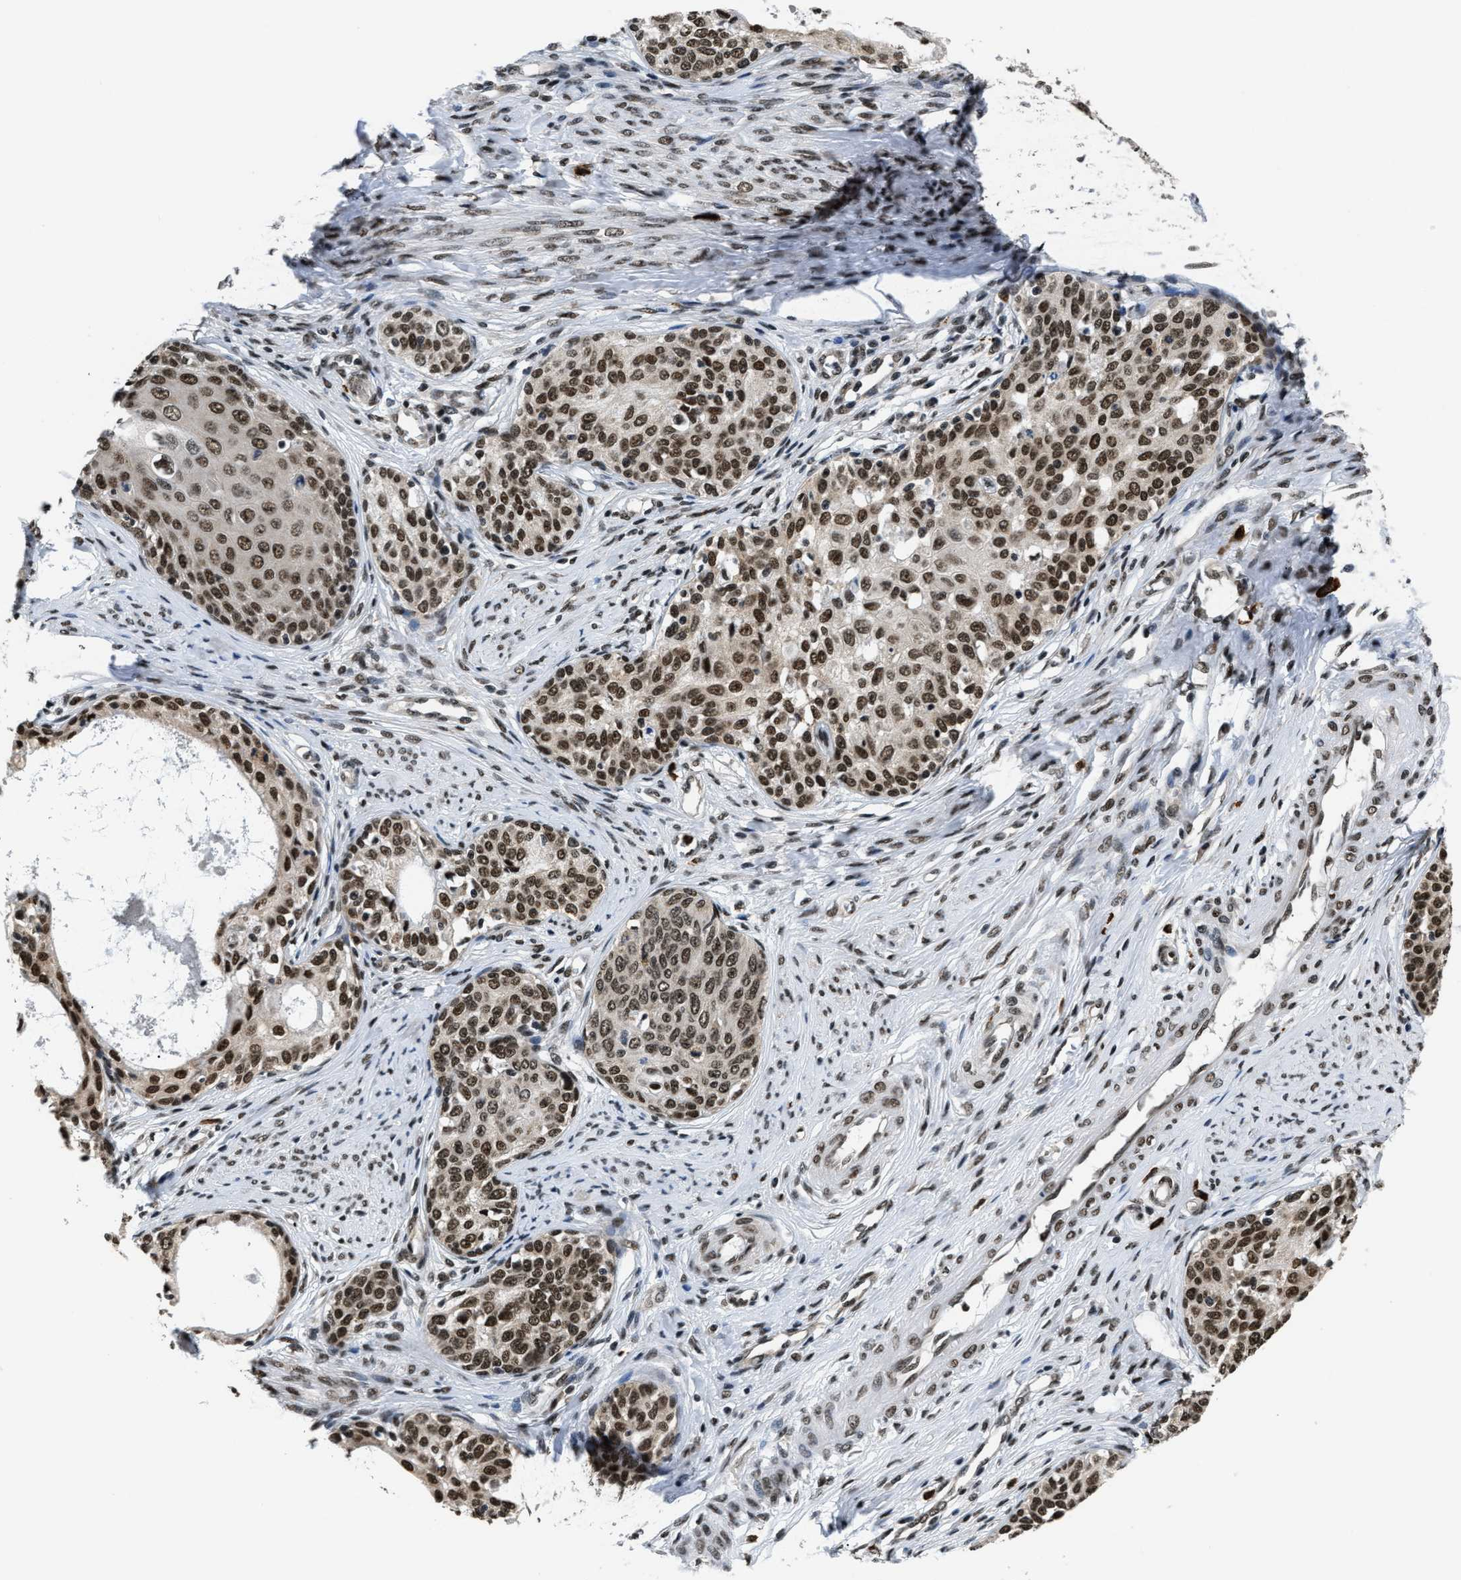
{"staining": {"intensity": "moderate", "quantity": ">75%", "location": "nuclear"}, "tissue": "cervical cancer", "cell_type": "Tumor cells", "image_type": "cancer", "snomed": [{"axis": "morphology", "description": "Squamous cell carcinoma, NOS"}, {"axis": "morphology", "description": "Adenocarcinoma, NOS"}, {"axis": "topography", "description": "Cervix"}], "caption": "Immunohistochemistry (DAB (3,3'-diaminobenzidine)) staining of human cervical cancer (squamous cell carcinoma) exhibits moderate nuclear protein expression in approximately >75% of tumor cells.", "gene": "CCNDBP1", "patient": {"sex": "female", "age": 52}}